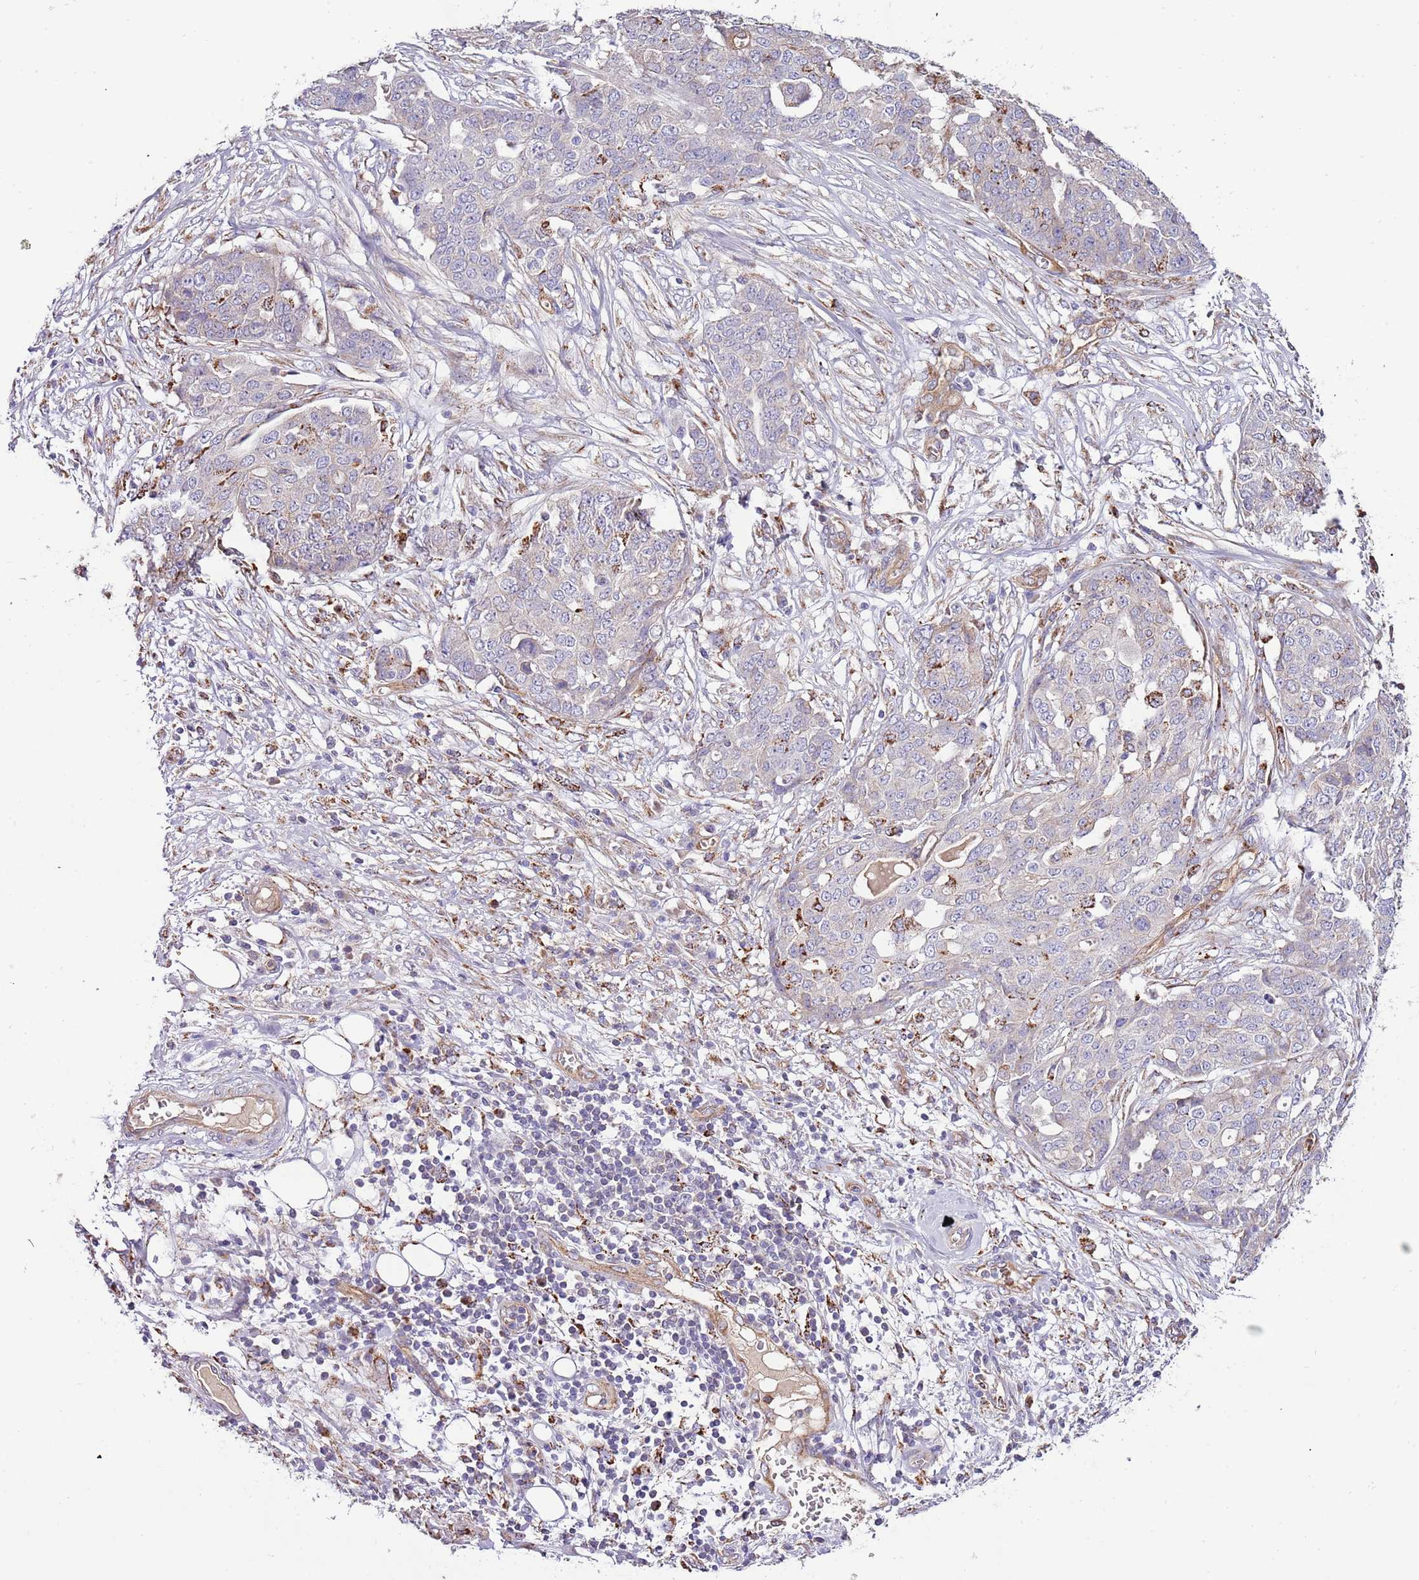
{"staining": {"intensity": "negative", "quantity": "none", "location": "none"}, "tissue": "ovarian cancer", "cell_type": "Tumor cells", "image_type": "cancer", "snomed": [{"axis": "morphology", "description": "Cystadenocarcinoma, serous, NOS"}, {"axis": "topography", "description": "Soft tissue"}, {"axis": "topography", "description": "Ovary"}], "caption": "There is no significant expression in tumor cells of ovarian cancer.", "gene": "DOCK6", "patient": {"sex": "female", "age": 57}}